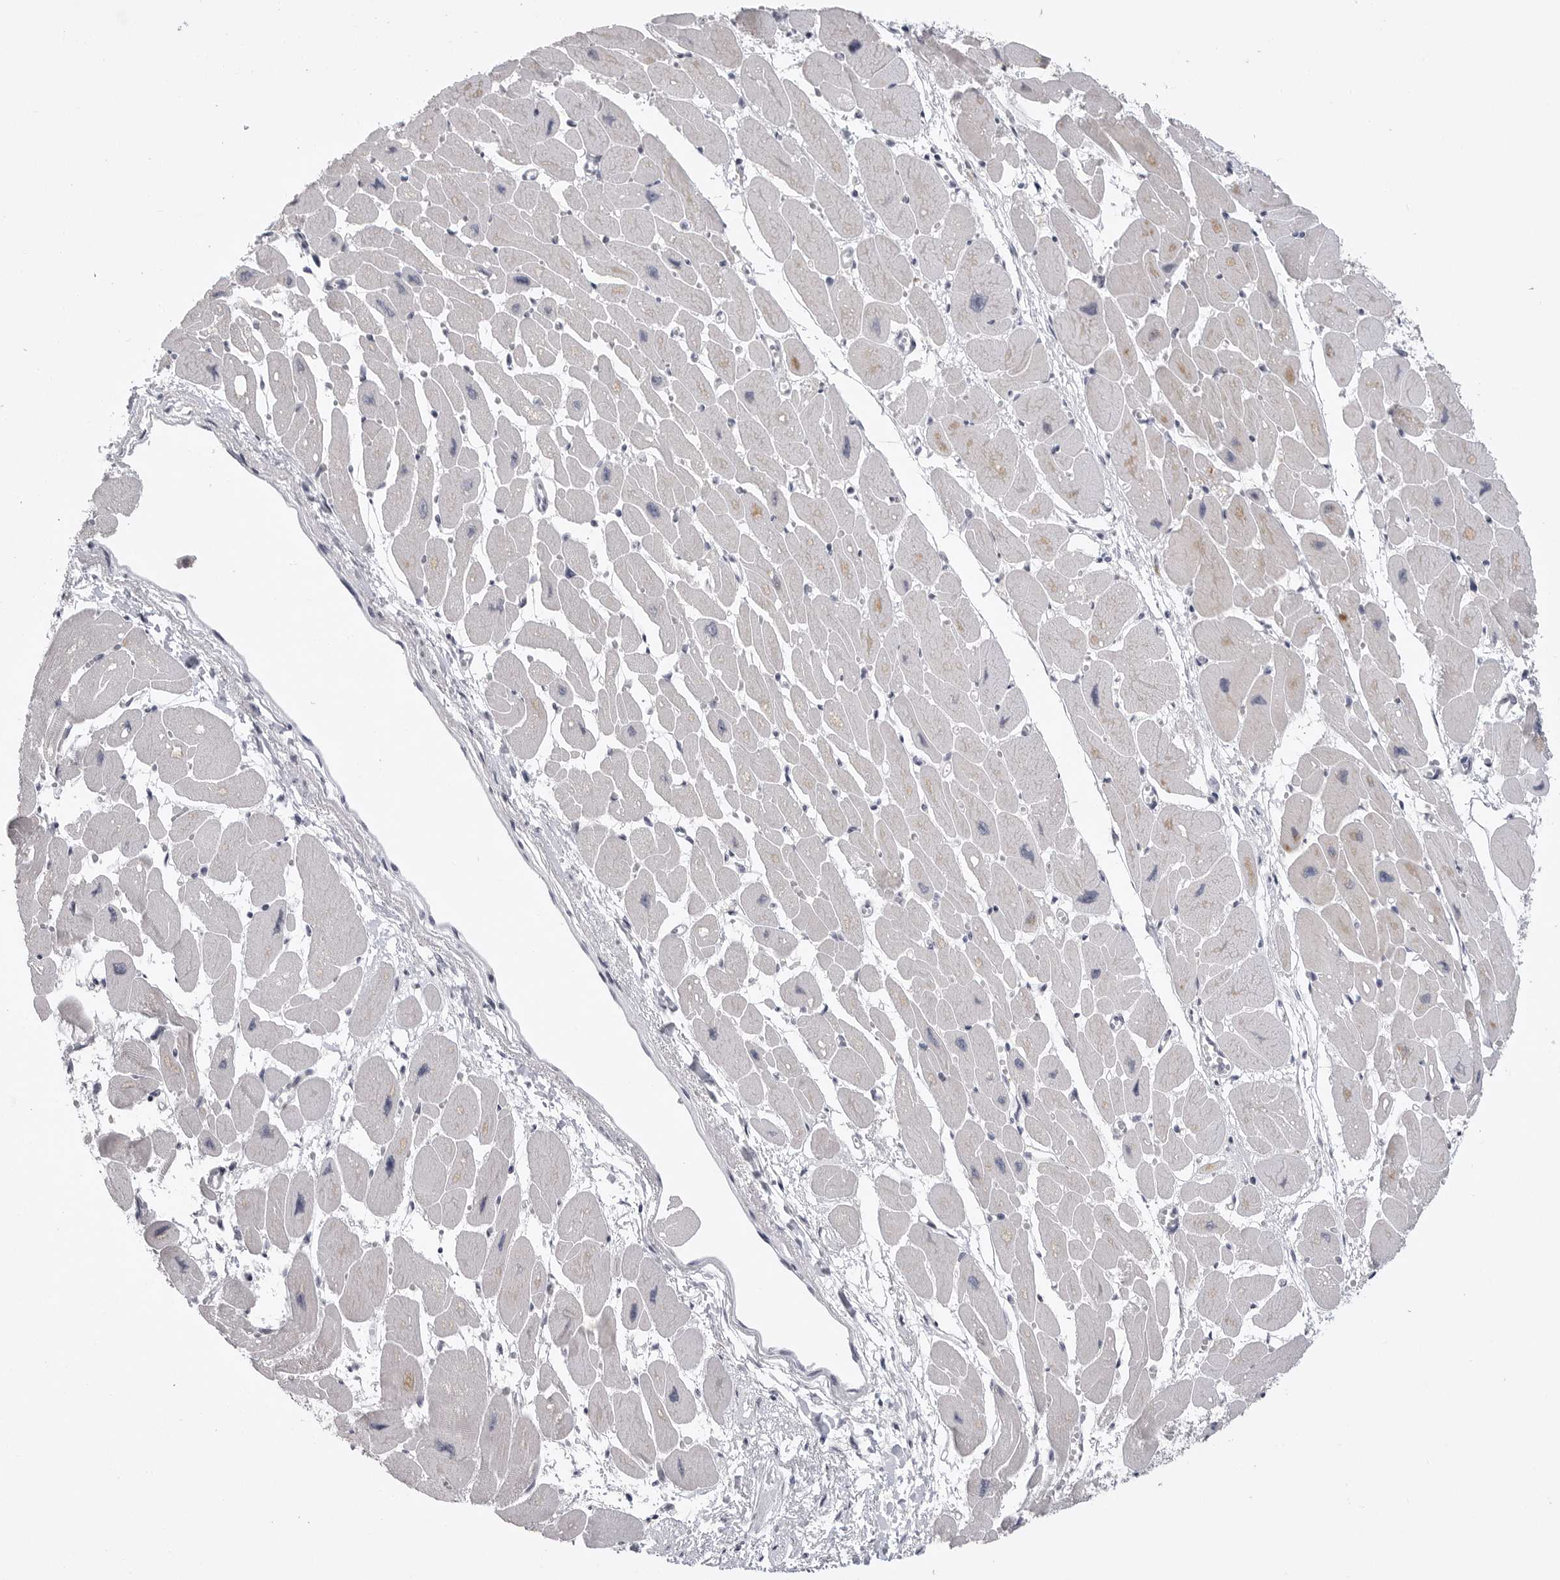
{"staining": {"intensity": "weak", "quantity": "<25%", "location": "cytoplasmic/membranous"}, "tissue": "heart muscle", "cell_type": "Cardiomyocytes", "image_type": "normal", "snomed": [{"axis": "morphology", "description": "Normal tissue, NOS"}, {"axis": "topography", "description": "Heart"}], "caption": "There is no significant staining in cardiomyocytes of heart muscle. (Brightfield microscopy of DAB (3,3'-diaminobenzidine) immunohistochemistry at high magnification).", "gene": "FBXO43", "patient": {"sex": "female", "age": 54}}